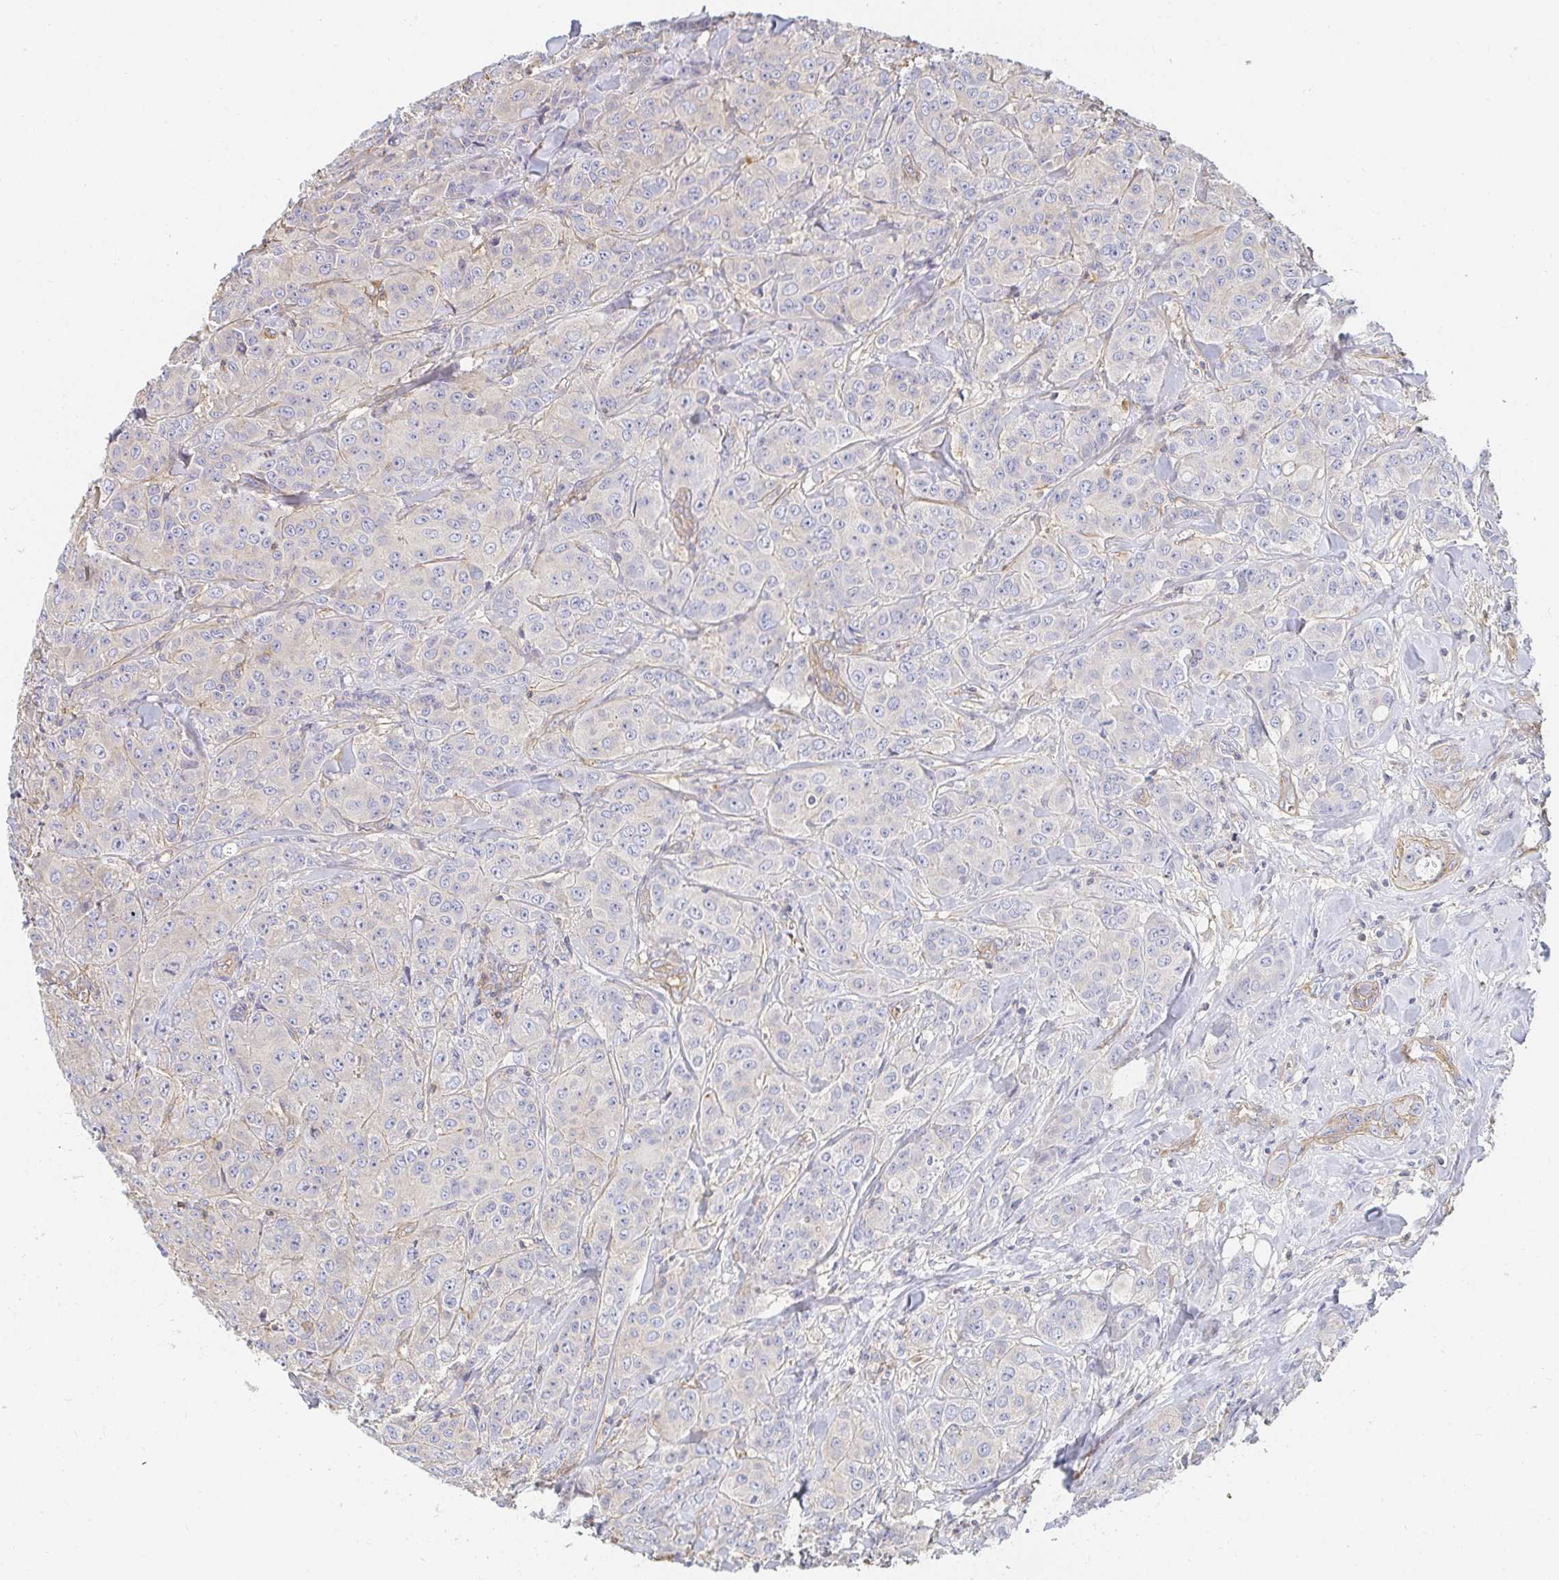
{"staining": {"intensity": "negative", "quantity": "none", "location": "none"}, "tissue": "breast cancer", "cell_type": "Tumor cells", "image_type": "cancer", "snomed": [{"axis": "morphology", "description": "Normal tissue, NOS"}, {"axis": "morphology", "description": "Duct carcinoma"}, {"axis": "topography", "description": "Breast"}], "caption": "Immunohistochemistry (IHC) of breast cancer (invasive ductal carcinoma) displays no positivity in tumor cells.", "gene": "TSPAN19", "patient": {"sex": "female", "age": 43}}